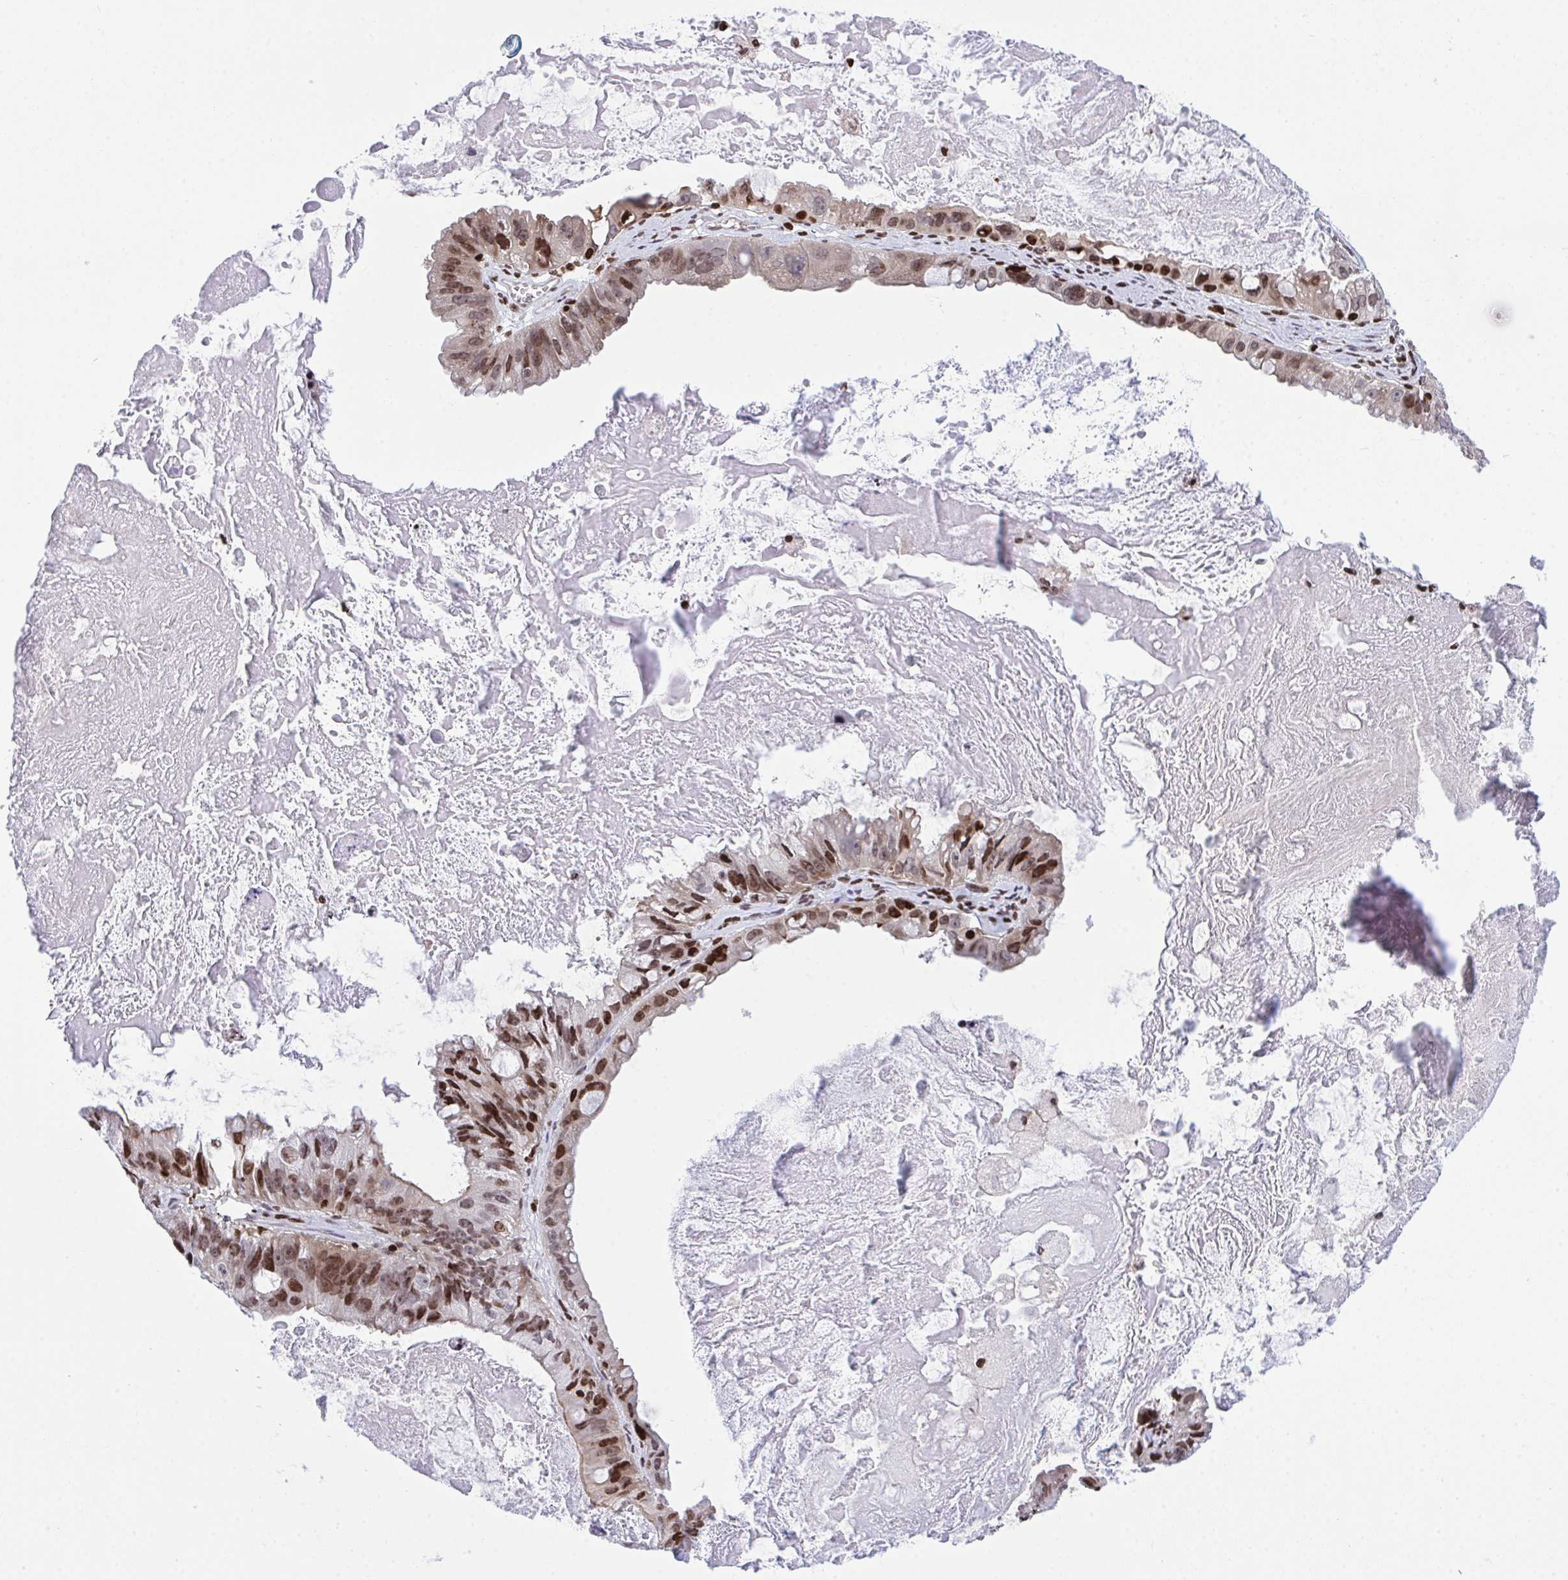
{"staining": {"intensity": "strong", "quantity": ">75%", "location": "nuclear"}, "tissue": "ovarian cancer", "cell_type": "Tumor cells", "image_type": "cancer", "snomed": [{"axis": "morphology", "description": "Cystadenocarcinoma, mucinous, NOS"}, {"axis": "topography", "description": "Ovary"}], "caption": "Immunohistochemistry (IHC) photomicrograph of neoplastic tissue: human ovarian cancer (mucinous cystadenocarcinoma) stained using IHC reveals high levels of strong protein expression localized specifically in the nuclear of tumor cells, appearing as a nuclear brown color.", "gene": "RAPGEF5", "patient": {"sex": "female", "age": 61}}